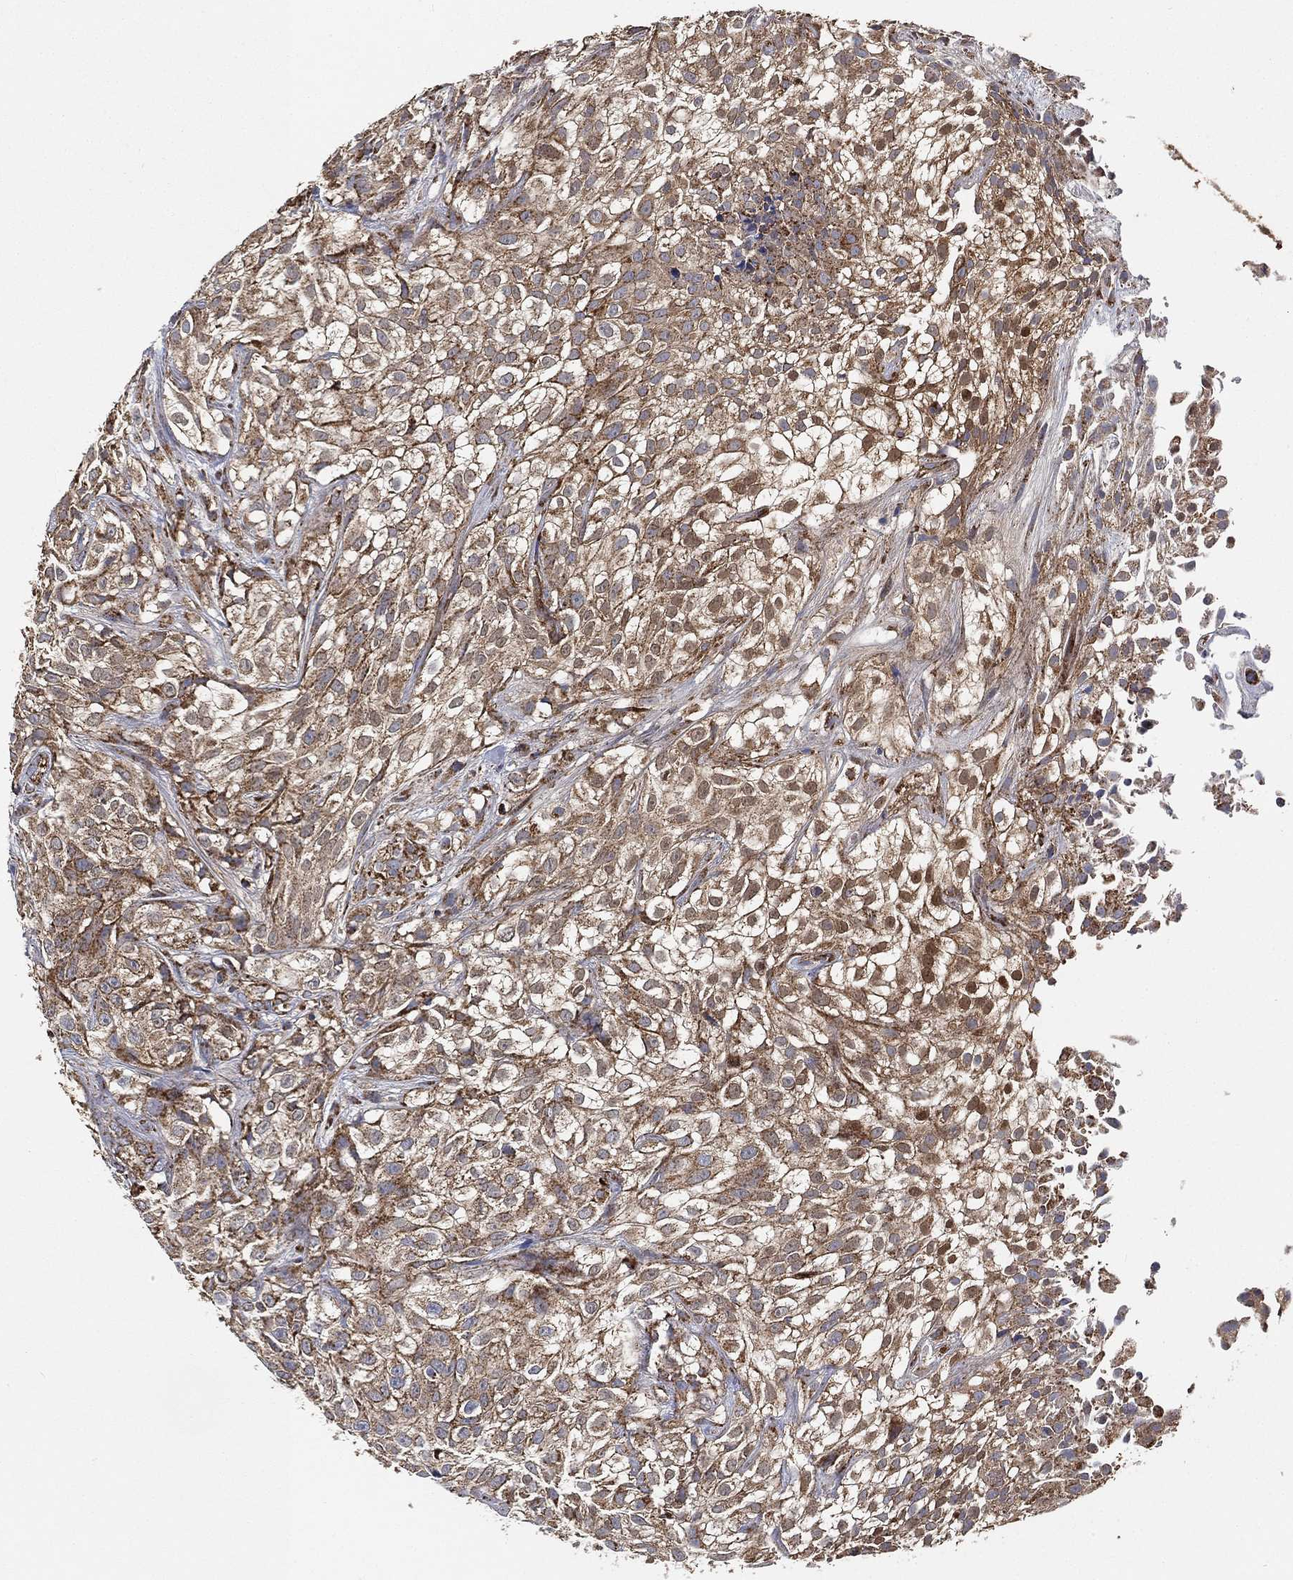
{"staining": {"intensity": "moderate", "quantity": ">75%", "location": "cytoplasmic/membranous"}, "tissue": "urothelial cancer", "cell_type": "Tumor cells", "image_type": "cancer", "snomed": [{"axis": "morphology", "description": "Urothelial carcinoma, High grade"}, {"axis": "topography", "description": "Urinary bladder"}], "caption": "IHC (DAB) staining of human urothelial cancer shows moderate cytoplasmic/membranous protein staining in about >75% of tumor cells. (Brightfield microscopy of DAB IHC at high magnification).", "gene": "SLC38A7", "patient": {"sex": "male", "age": 56}}